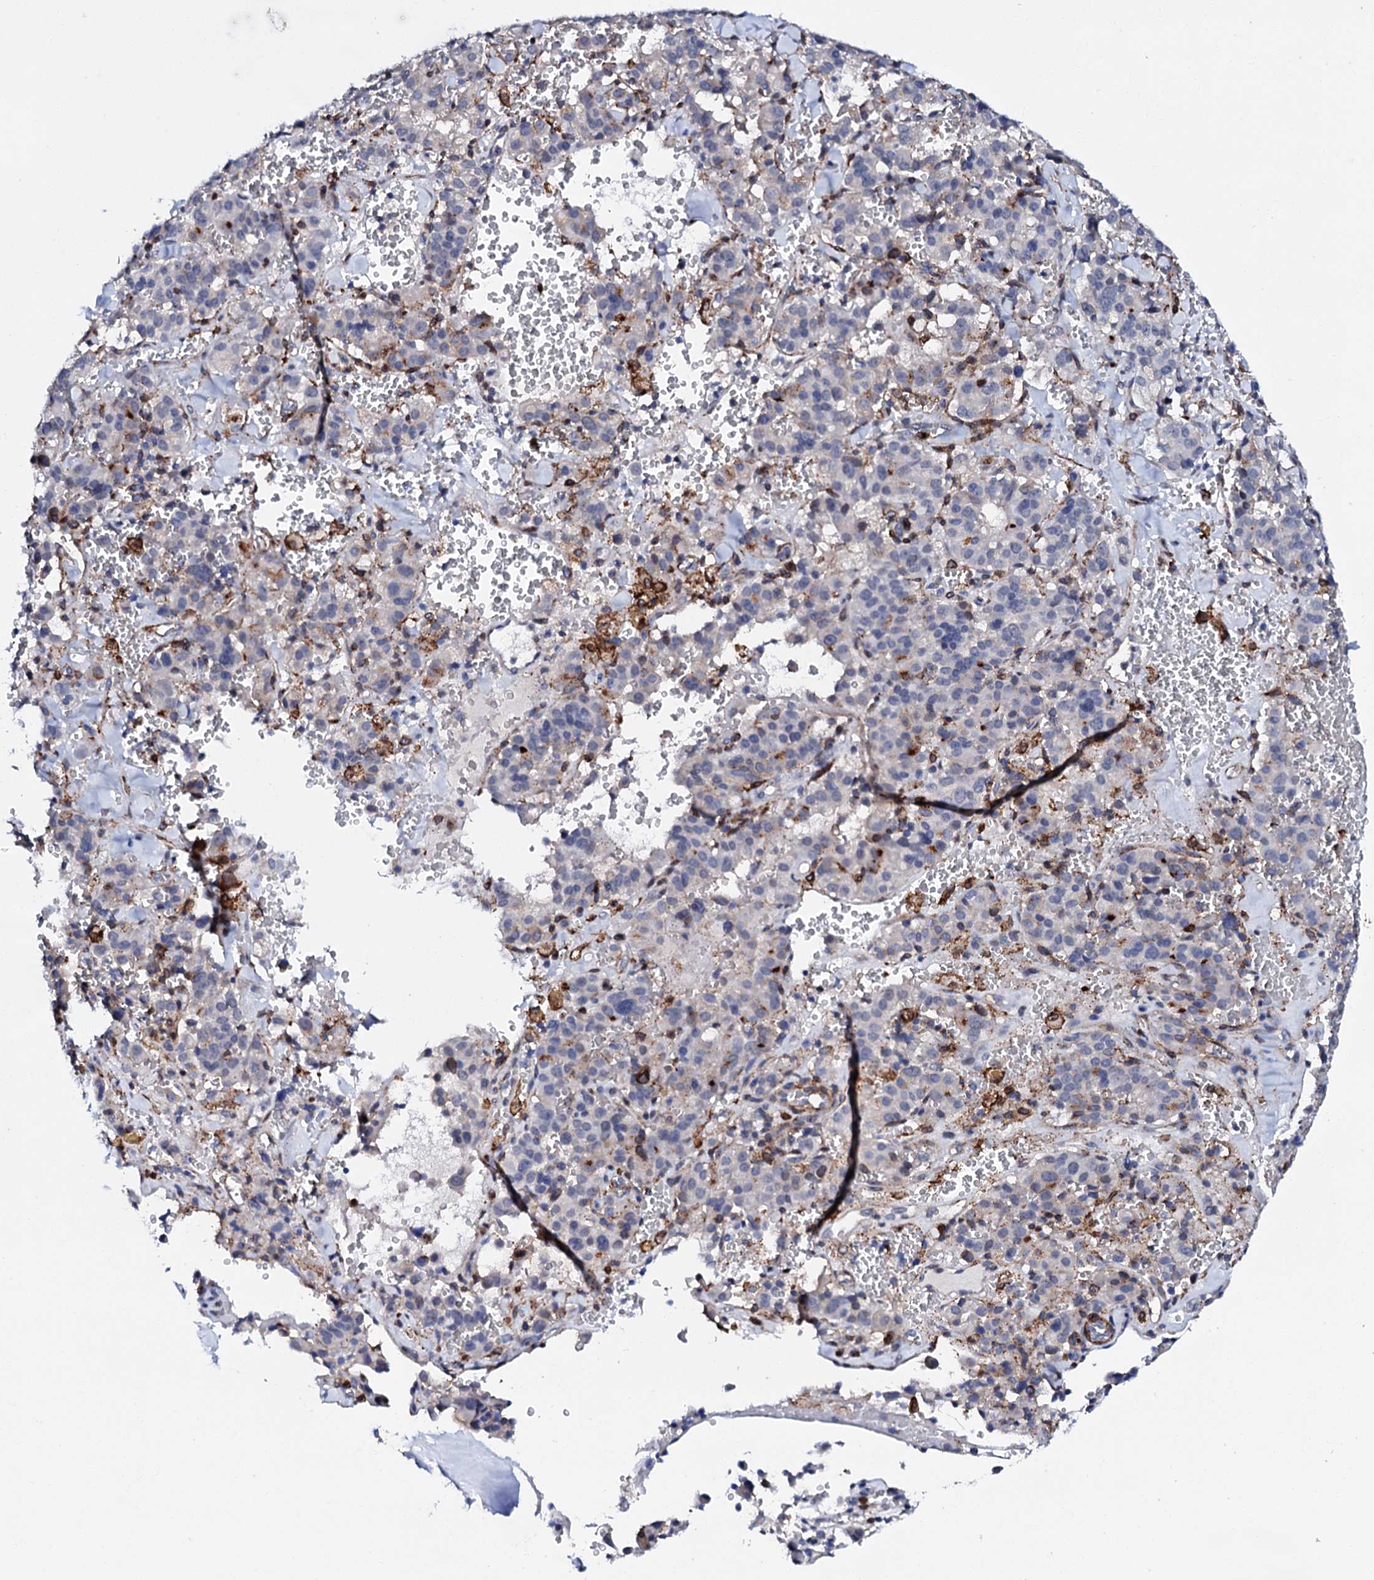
{"staining": {"intensity": "negative", "quantity": "none", "location": "none"}, "tissue": "pancreatic cancer", "cell_type": "Tumor cells", "image_type": "cancer", "snomed": [{"axis": "morphology", "description": "Adenocarcinoma, NOS"}, {"axis": "topography", "description": "Pancreas"}], "caption": "Tumor cells show no significant protein staining in adenocarcinoma (pancreatic).", "gene": "MED13L", "patient": {"sex": "male", "age": 65}}